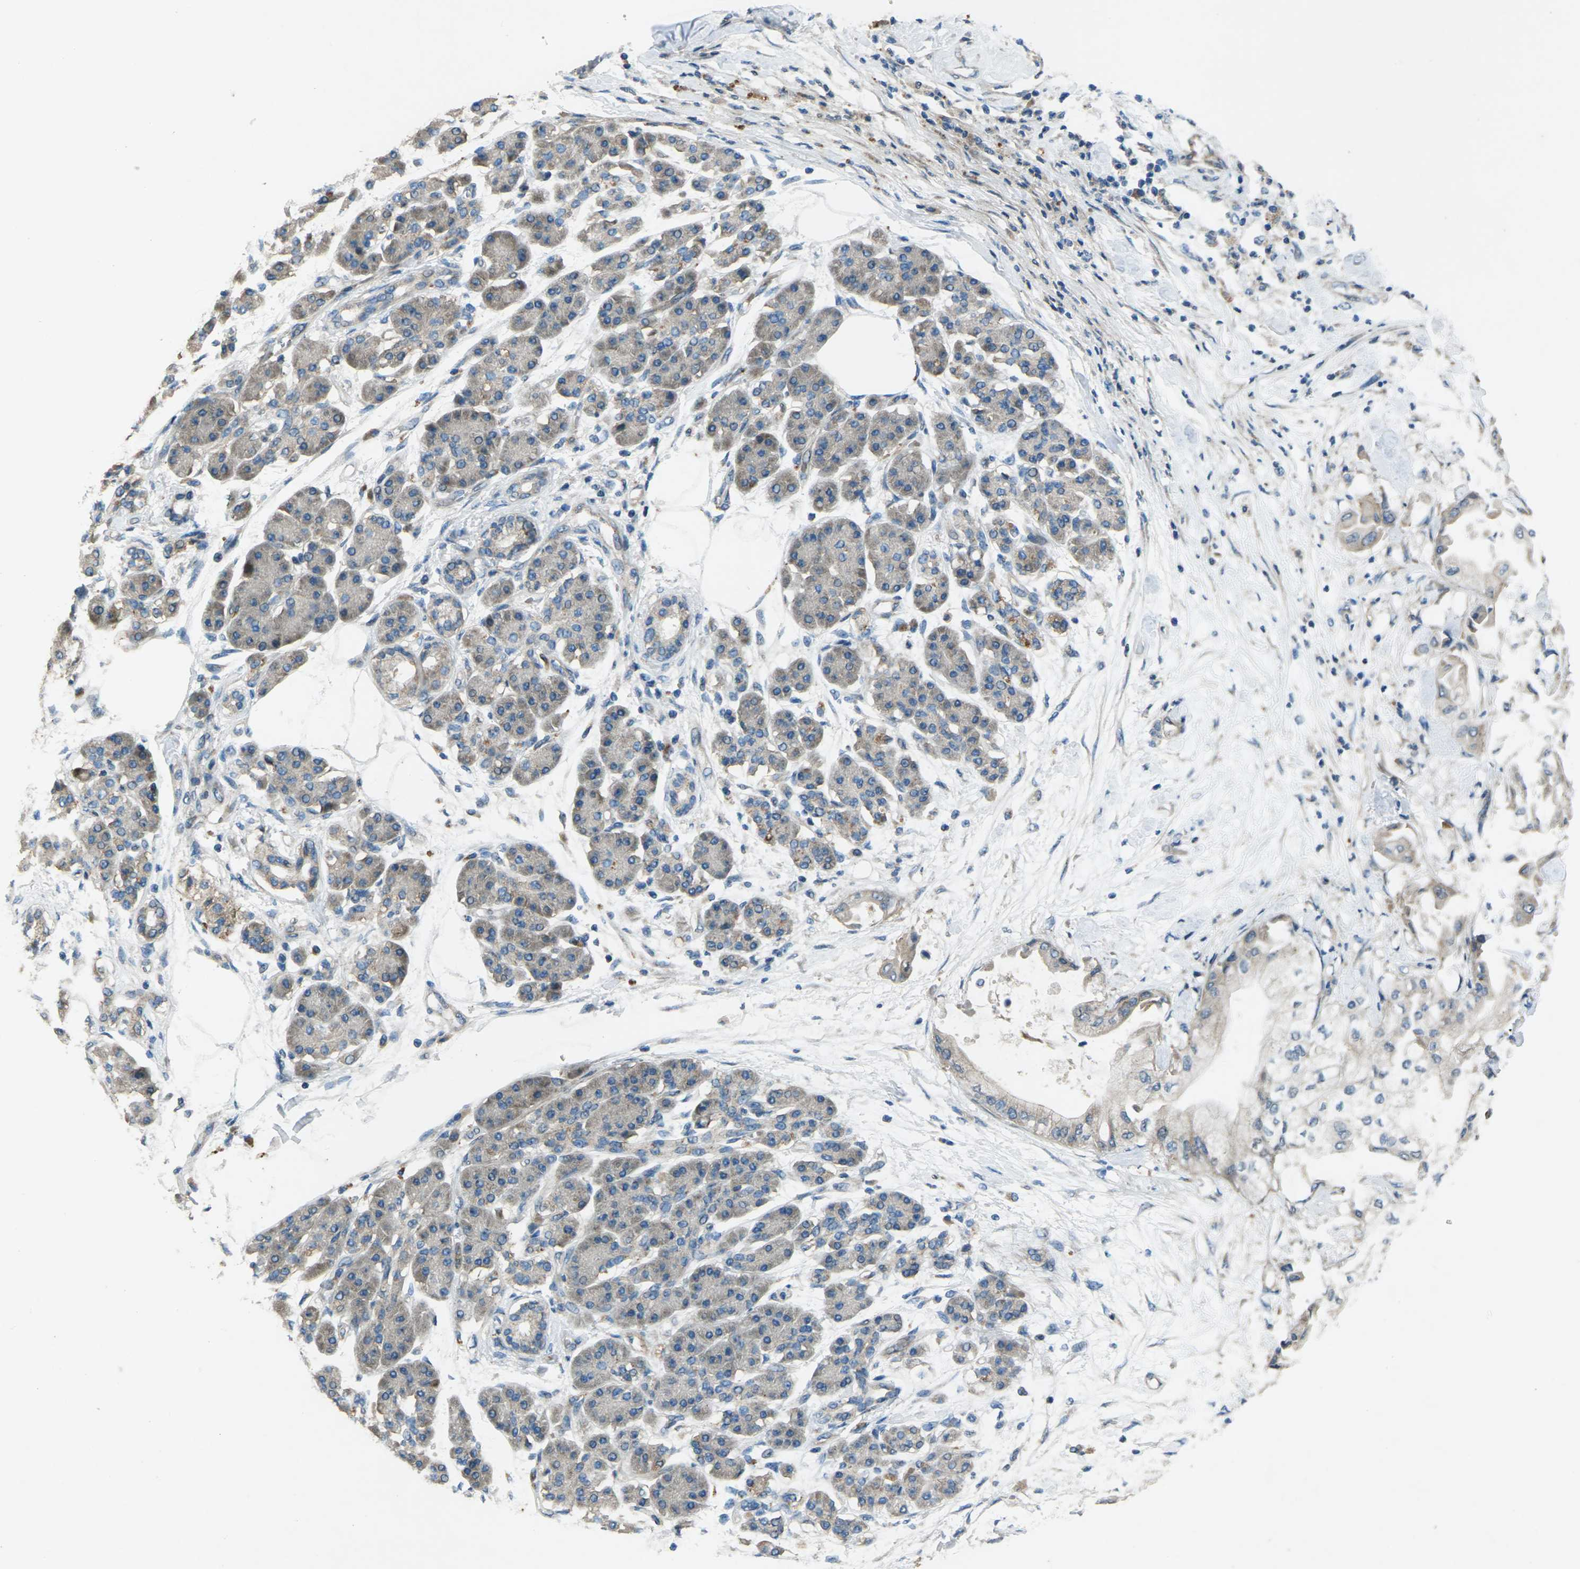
{"staining": {"intensity": "weak", "quantity": "<25%", "location": "cytoplasmic/membranous"}, "tissue": "pancreatic cancer", "cell_type": "Tumor cells", "image_type": "cancer", "snomed": [{"axis": "morphology", "description": "Adenocarcinoma, NOS"}, {"axis": "morphology", "description": "Adenocarcinoma, metastatic, NOS"}, {"axis": "topography", "description": "Lymph node"}, {"axis": "topography", "description": "Pancreas"}, {"axis": "topography", "description": "Duodenum"}], "caption": "Image shows no significant protein staining in tumor cells of pancreatic cancer (adenocarcinoma).", "gene": "EDNRA", "patient": {"sex": "female", "age": 64}}